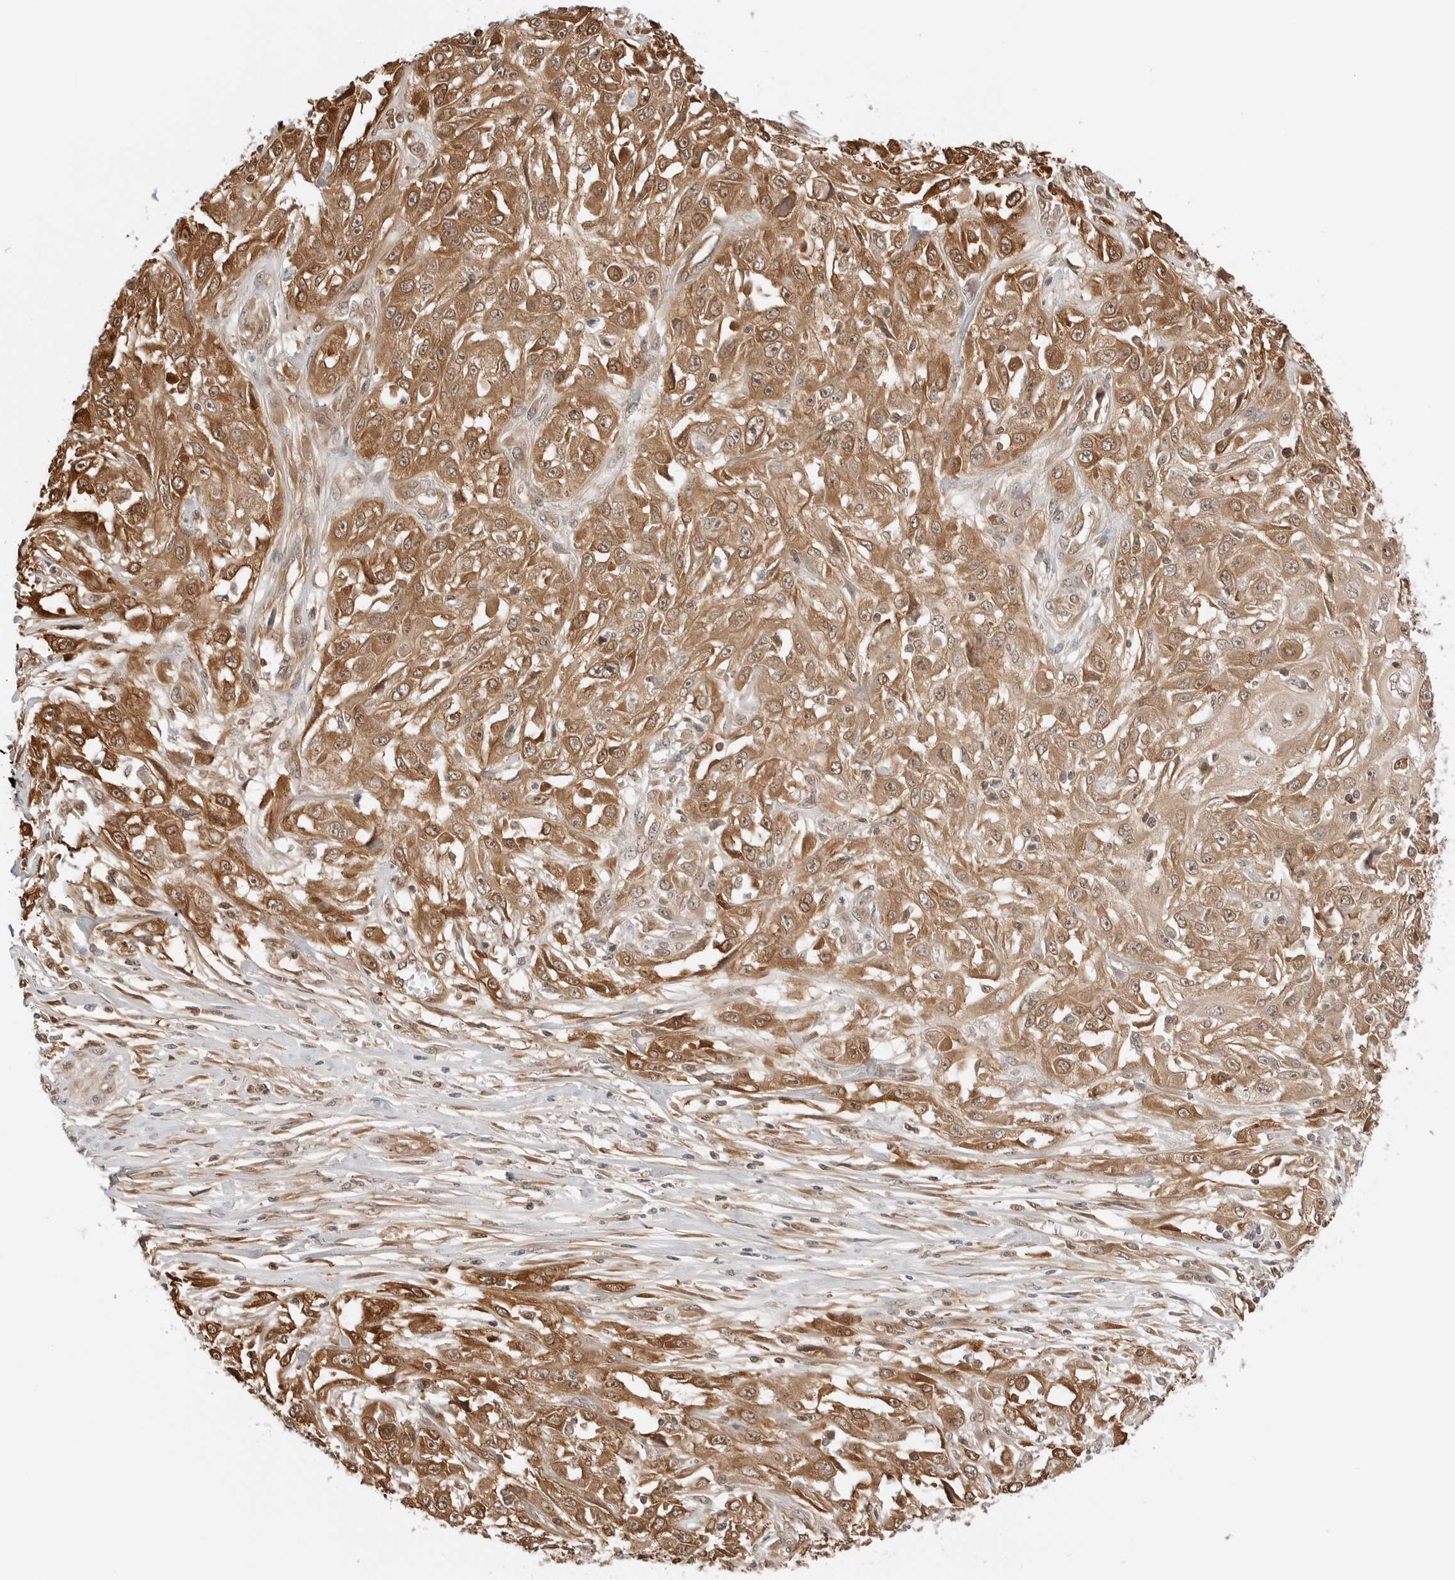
{"staining": {"intensity": "moderate", "quantity": ">75%", "location": "cytoplasmic/membranous,nuclear"}, "tissue": "skin cancer", "cell_type": "Tumor cells", "image_type": "cancer", "snomed": [{"axis": "morphology", "description": "Squamous cell carcinoma, NOS"}, {"axis": "morphology", "description": "Squamous cell carcinoma, metastatic, NOS"}, {"axis": "topography", "description": "Skin"}, {"axis": "topography", "description": "Lymph node"}], "caption": "A medium amount of moderate cytoplasmic/membranous and nuclear expression is identified in approximately >75% of tumor cells in skin cancer tissue. (IHC, brightfield microscopy, high magnification).", "gene": "NUDC", "patient": {"sex": "male", "age": 75}}